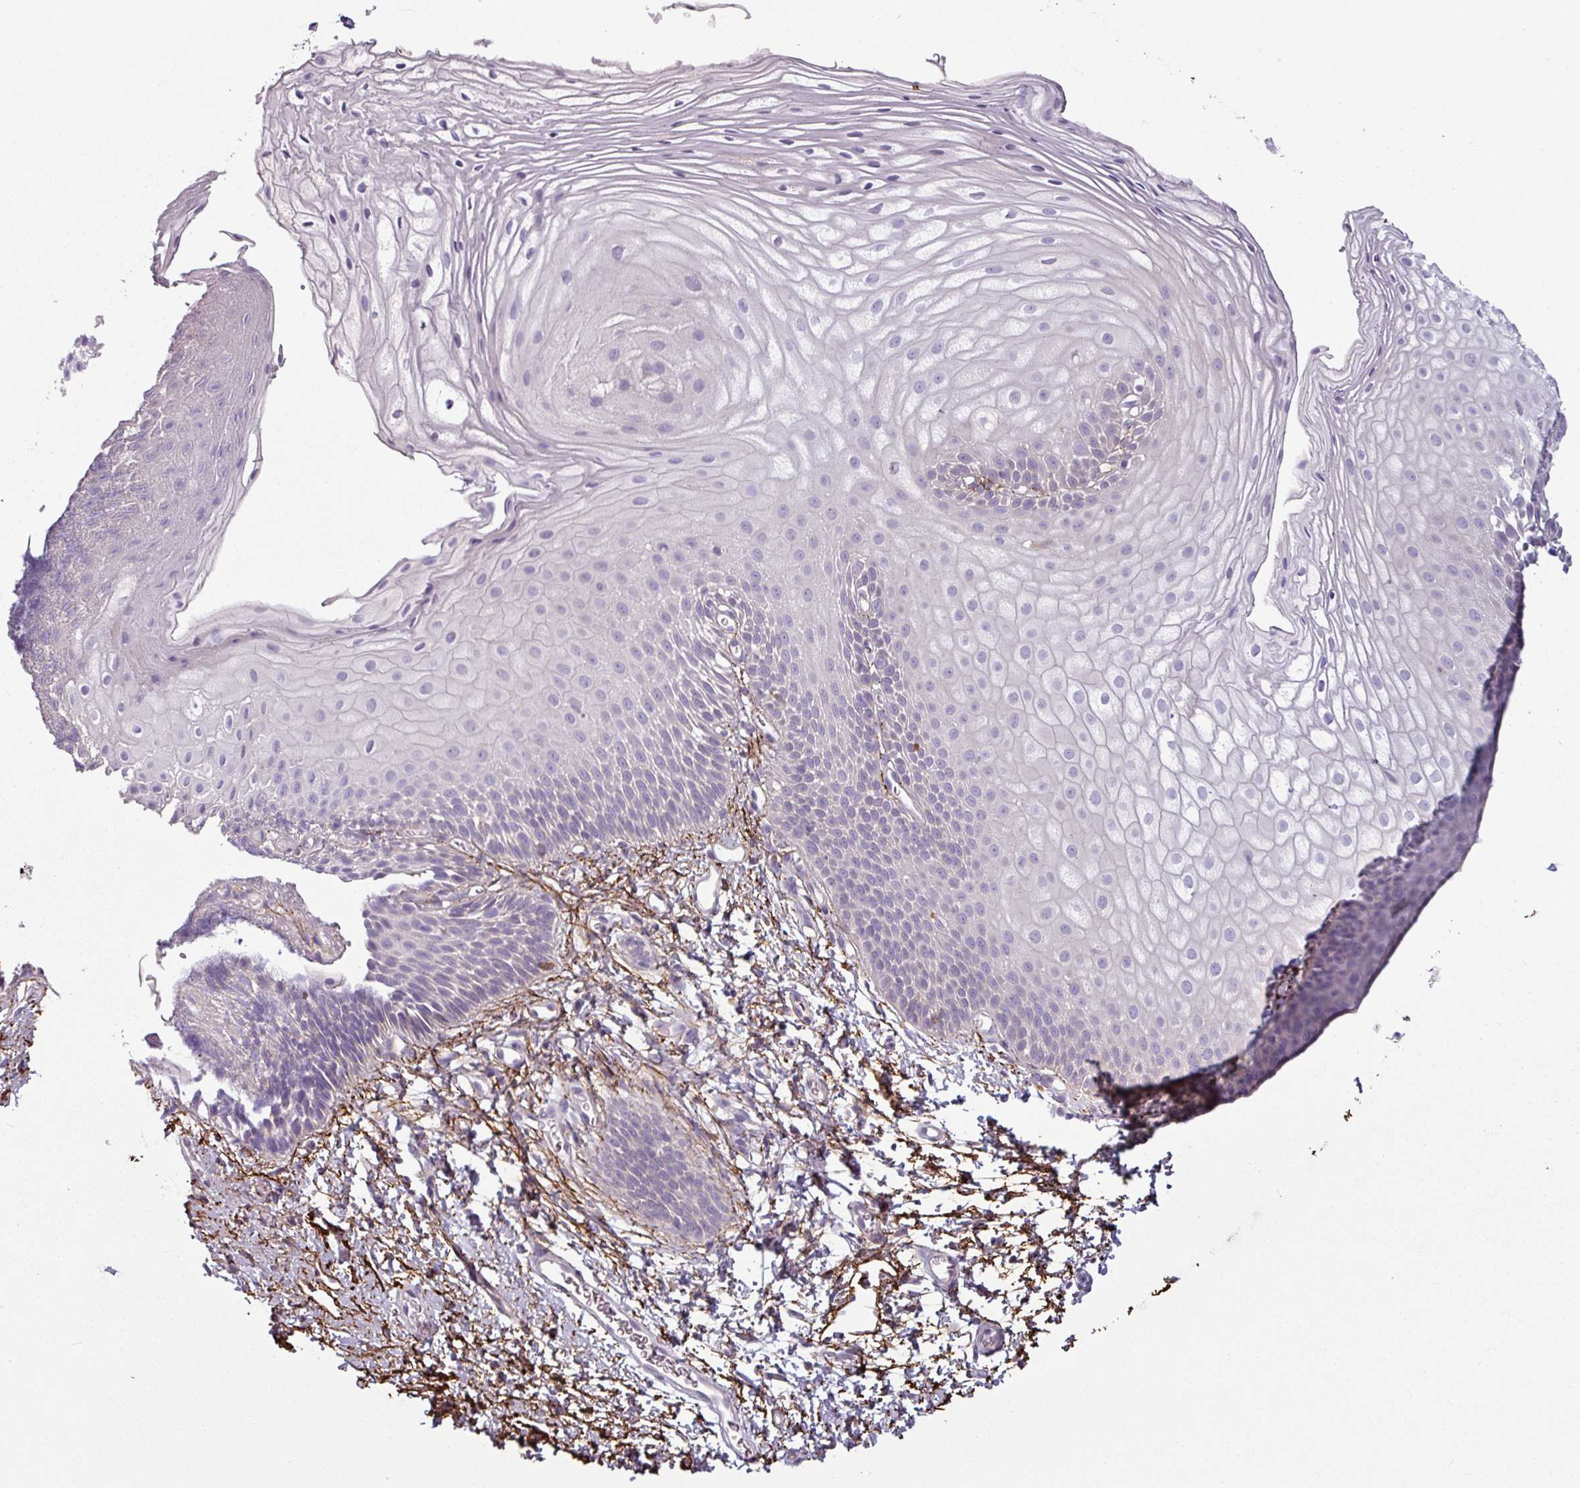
{"staining": {"intensity": "weak", "quantity": "<25%", "location": "cytoplasmic/membranous"}, "tissue": "skin", "cell_type": "Epidermal cells", "image_type": "normal", "snomed": [{"axis": "morphology", "description": "Normal tissue, NOS"}, {"axis": "topography", "description": "Anal"}], "caption": "High power microscopy photomicrograph of an IHC image of benign skin, revealing no significant staining in epidermal cells. Nuclei are stained in blue.", "gene": "MTMR14", "patient": {"sex": "female", "age": 40}}